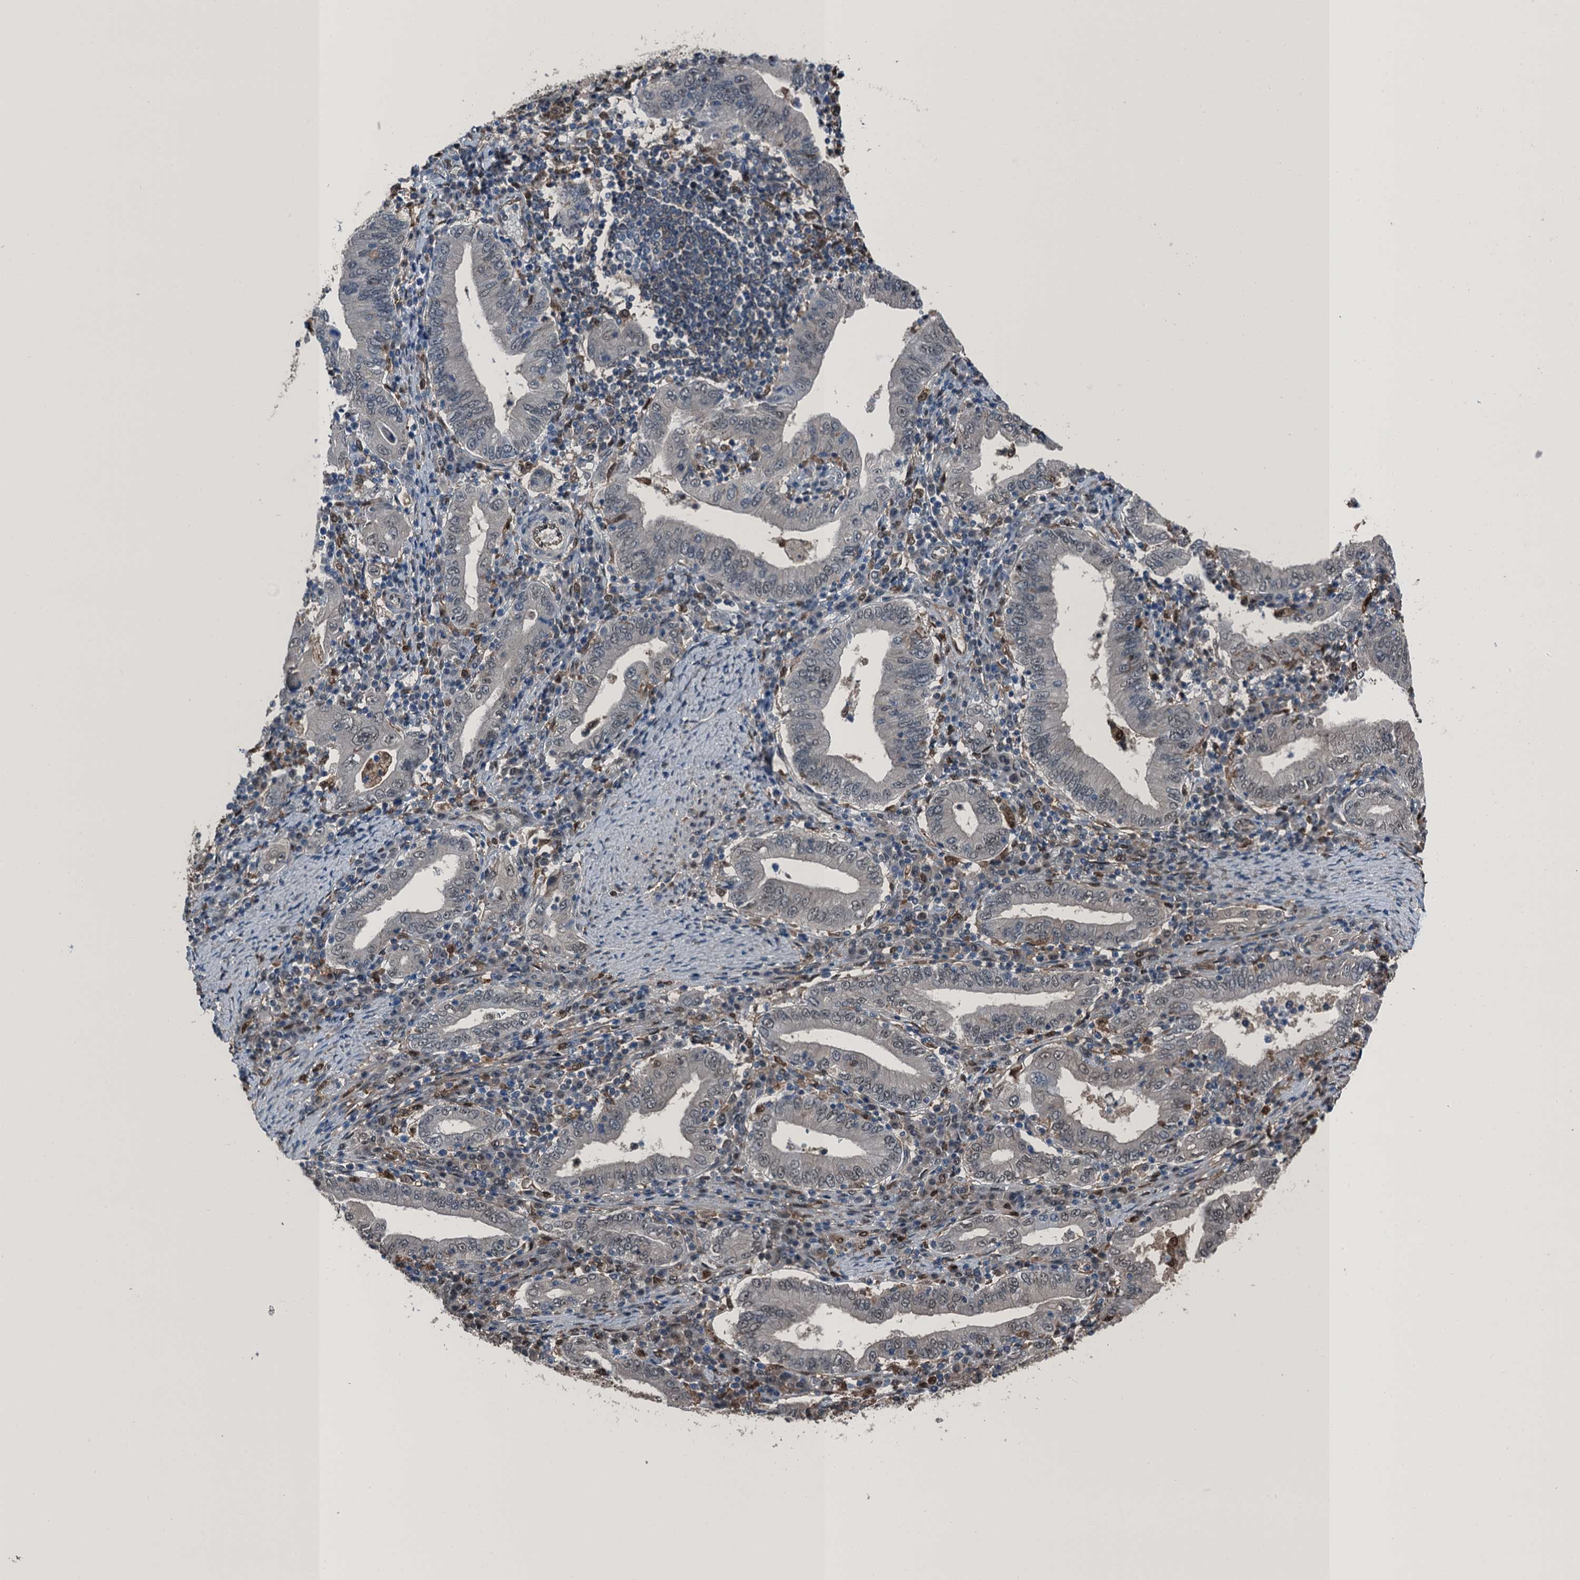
{"staining": {"intensity": "moderate", "quantity": "<25%", "location": "cytoplasmic/membranous,nuclear"}, "tissue": "stomach cancer", "cell_type": "Tumor cells", "image_type": "cancer", "snomed": [{"axis": "morphology", "description": "Normal tissue, NOS"}, {"axis": "morphology", "description": "Adenocarcinoma, NOS"}, {"axis": "topography", "description": "Esophagus"}, {"axis": "topography", "description": "Stomach, upper"}, {"axis": "topography", "description": "Peripheral nerve tissue"}], "caption": "A low amount of moderate cytoplasmic/membranous and nuclear expression is identified in approximately <25% of tumor cells in stomach adenocarcinoma tissue.", "gene": "RNH1", "patient": {"sex": "male", "age": 62}}